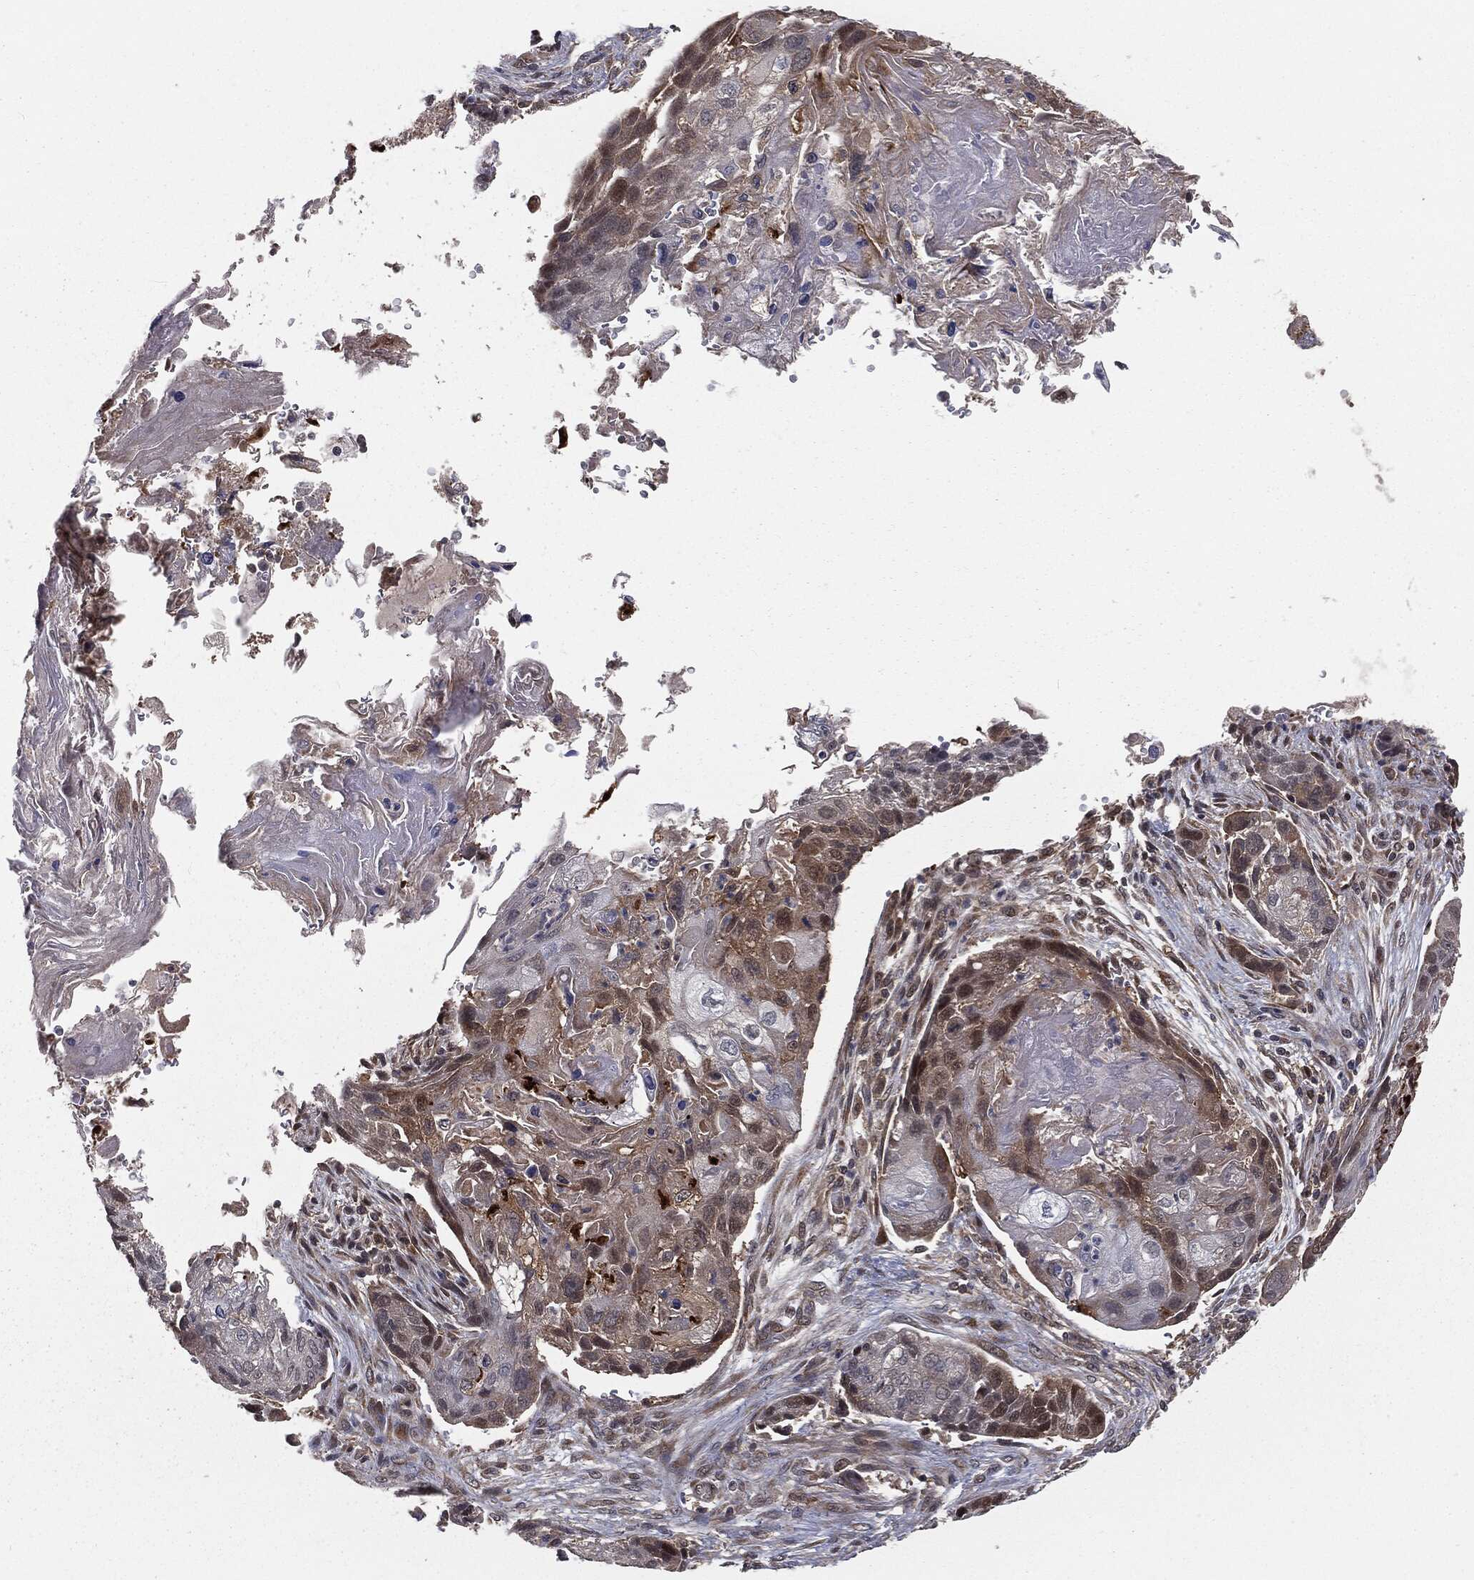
{"staining": {"intensity": "weak", "quantity": "<25%", "location": "cytoplasmic/membranous"}, "tissue": "lung cancer", "cell_type": "Tumor cells", "image_type": "cancer", "snomed": [{"axis": "morphology", "description": "Normal tissue, NOS"}, {"axis": "morphology", "description": "Squamous cell carcinoma, NOS"}, {"axis": "topography", "description": "Bronchus"}, {"axis": "topography", "description": "Lung"}], "caption": "There is no significant expression in tumor cells of lung cancer (squamous cell carcinoma). (Immunohistochemistry (ihc), brightfield microscopy, high magnification).", "gene": "FBXO7", "patient": {"sex": "male", "age": 69}}